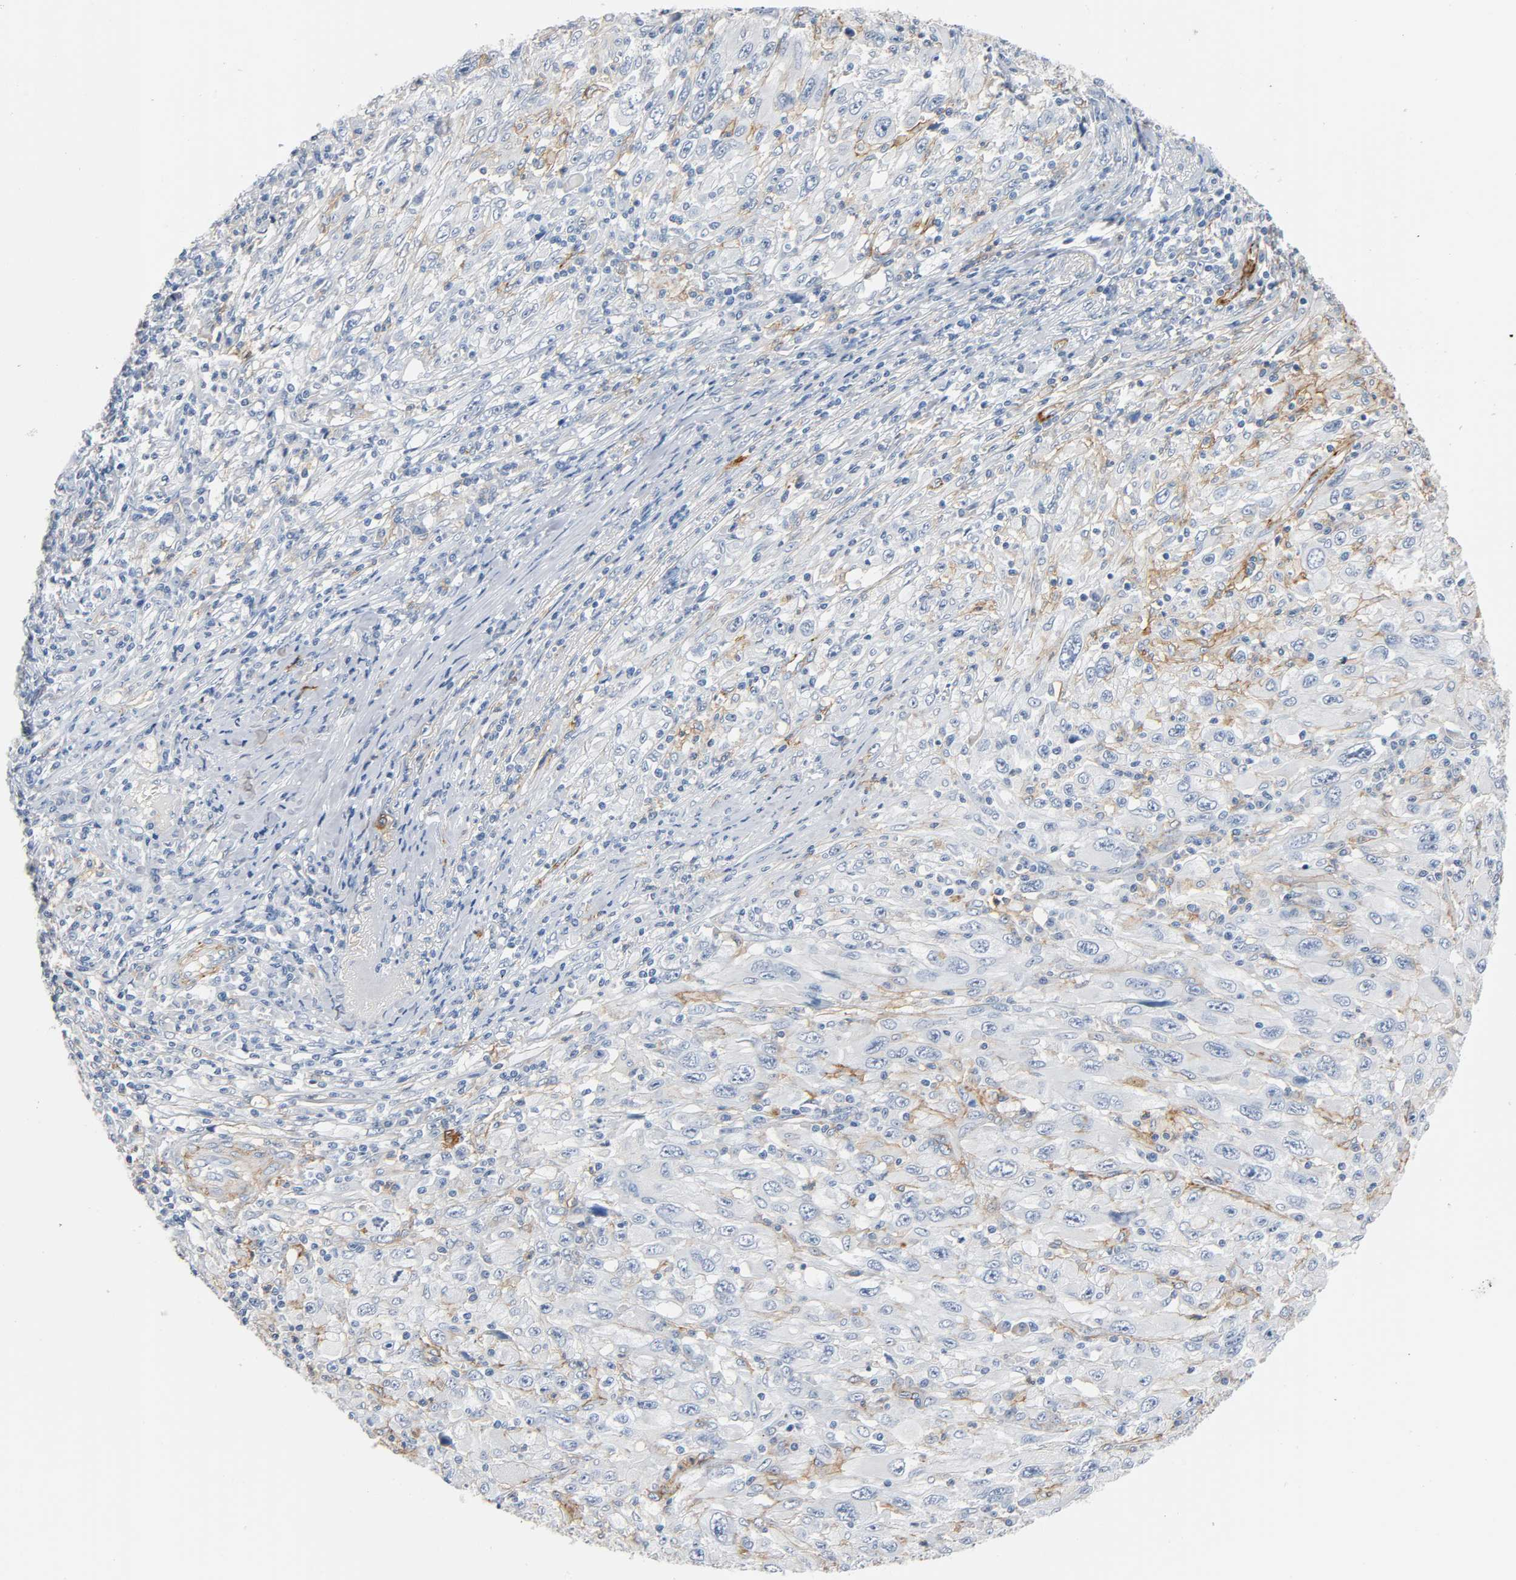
{"staining": {"intensity": "negative", "quantity": "none", "location": "none"}, "tissue": "melanoma", "cell_type": "Tumor cells", "image_type": "cancer", "snomed": [{"axis": "morphology", "description": "Malignant melanoma, Metastatic site"}, {"axis": "topography", "description": "Skin"}], "caption": "Human malignant melanoma (metastatic site) stained for a protein using IHC exhibits no positivity in tumor cells.", "gene": "ANPEP", "patient": {"sex": "female", "age": 56}}